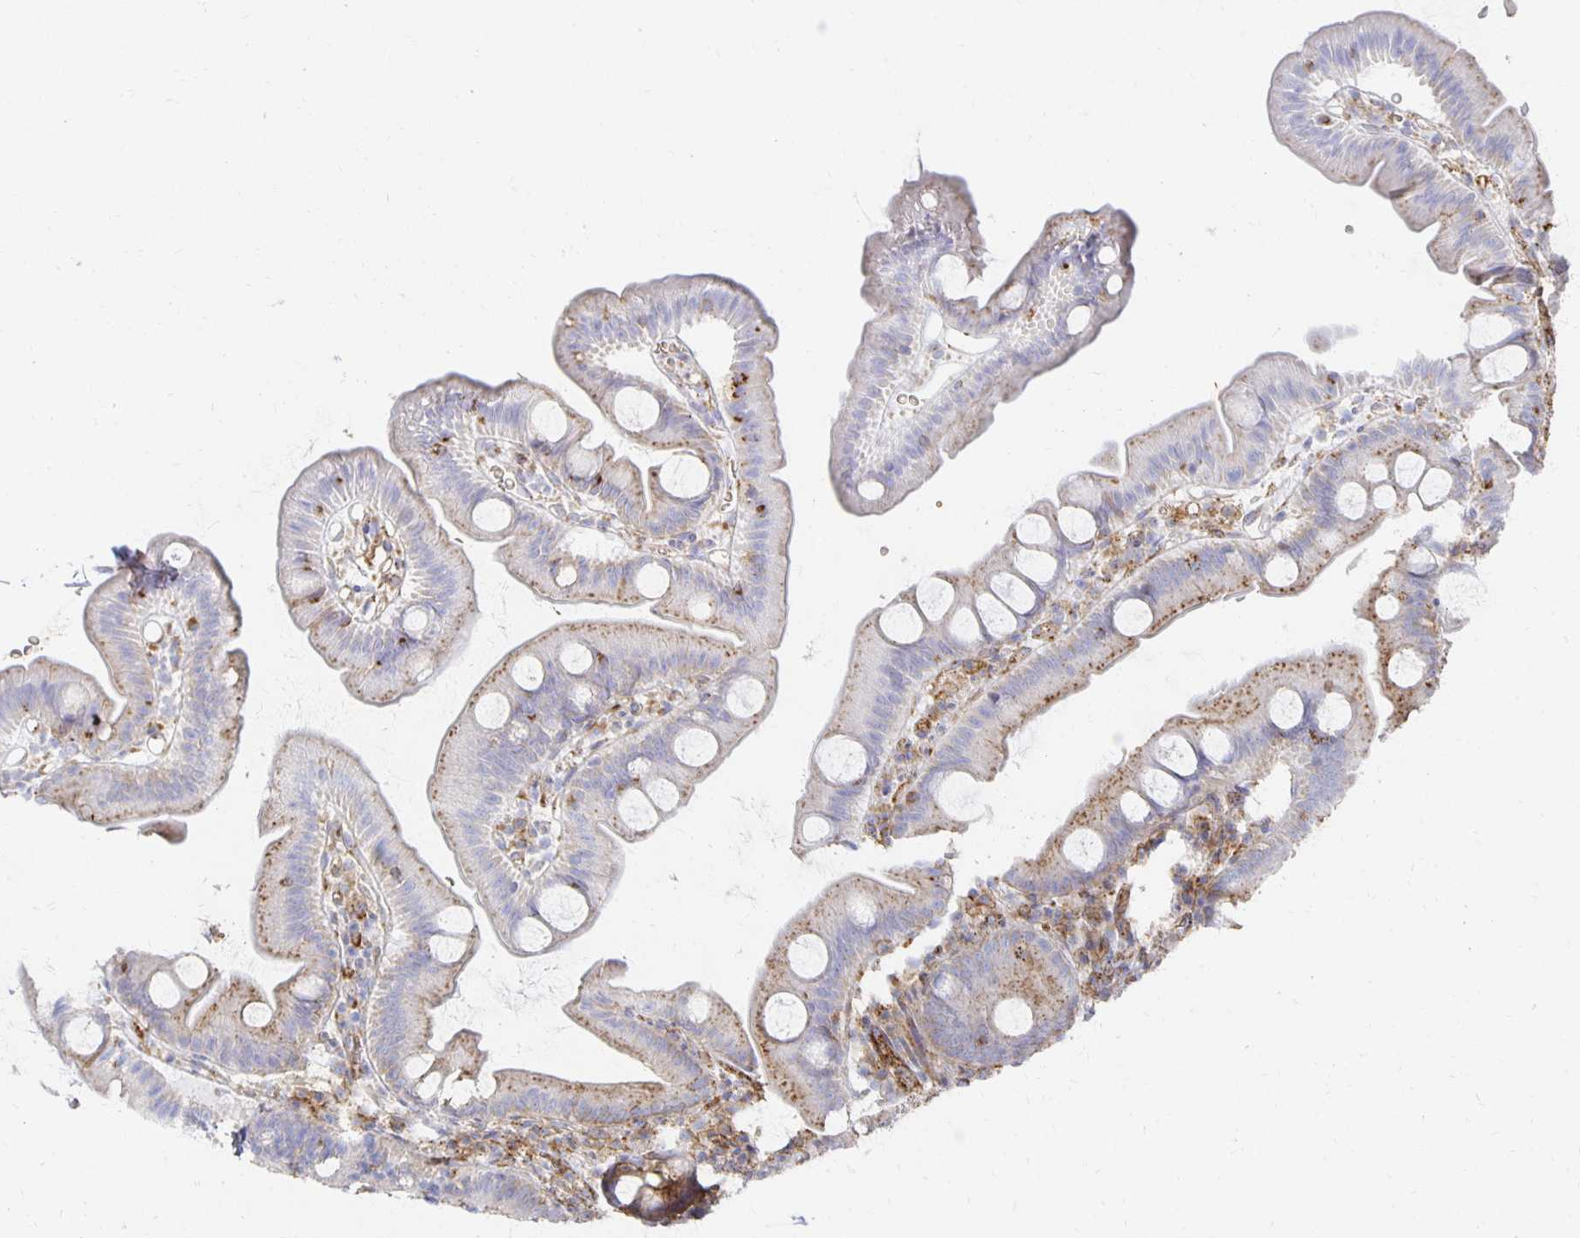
{"staining": {"intensity": "moderate", "quantity": "25%-75%", "location": "cytoplasmic/membranous"}, "tissue": "small intestine", "cell_type": "Glandular cells", "image_type": "normal", "snomed": [{"axis": "morphology", "description": "Normal tissue, NOS"}, {"axis": "topography", "description": "Small intestine"}], "caption": "Benign small intestine exhibits moderate cytoplasmic/membranous positivity in approximately 25%-75% of glandular cells, visualized by immunohistochemistry. (DAB IHC with brightfield microscopy, high magnification).", "gene": "TAAR1", "patient": {"sex": "female", "age": 68}}